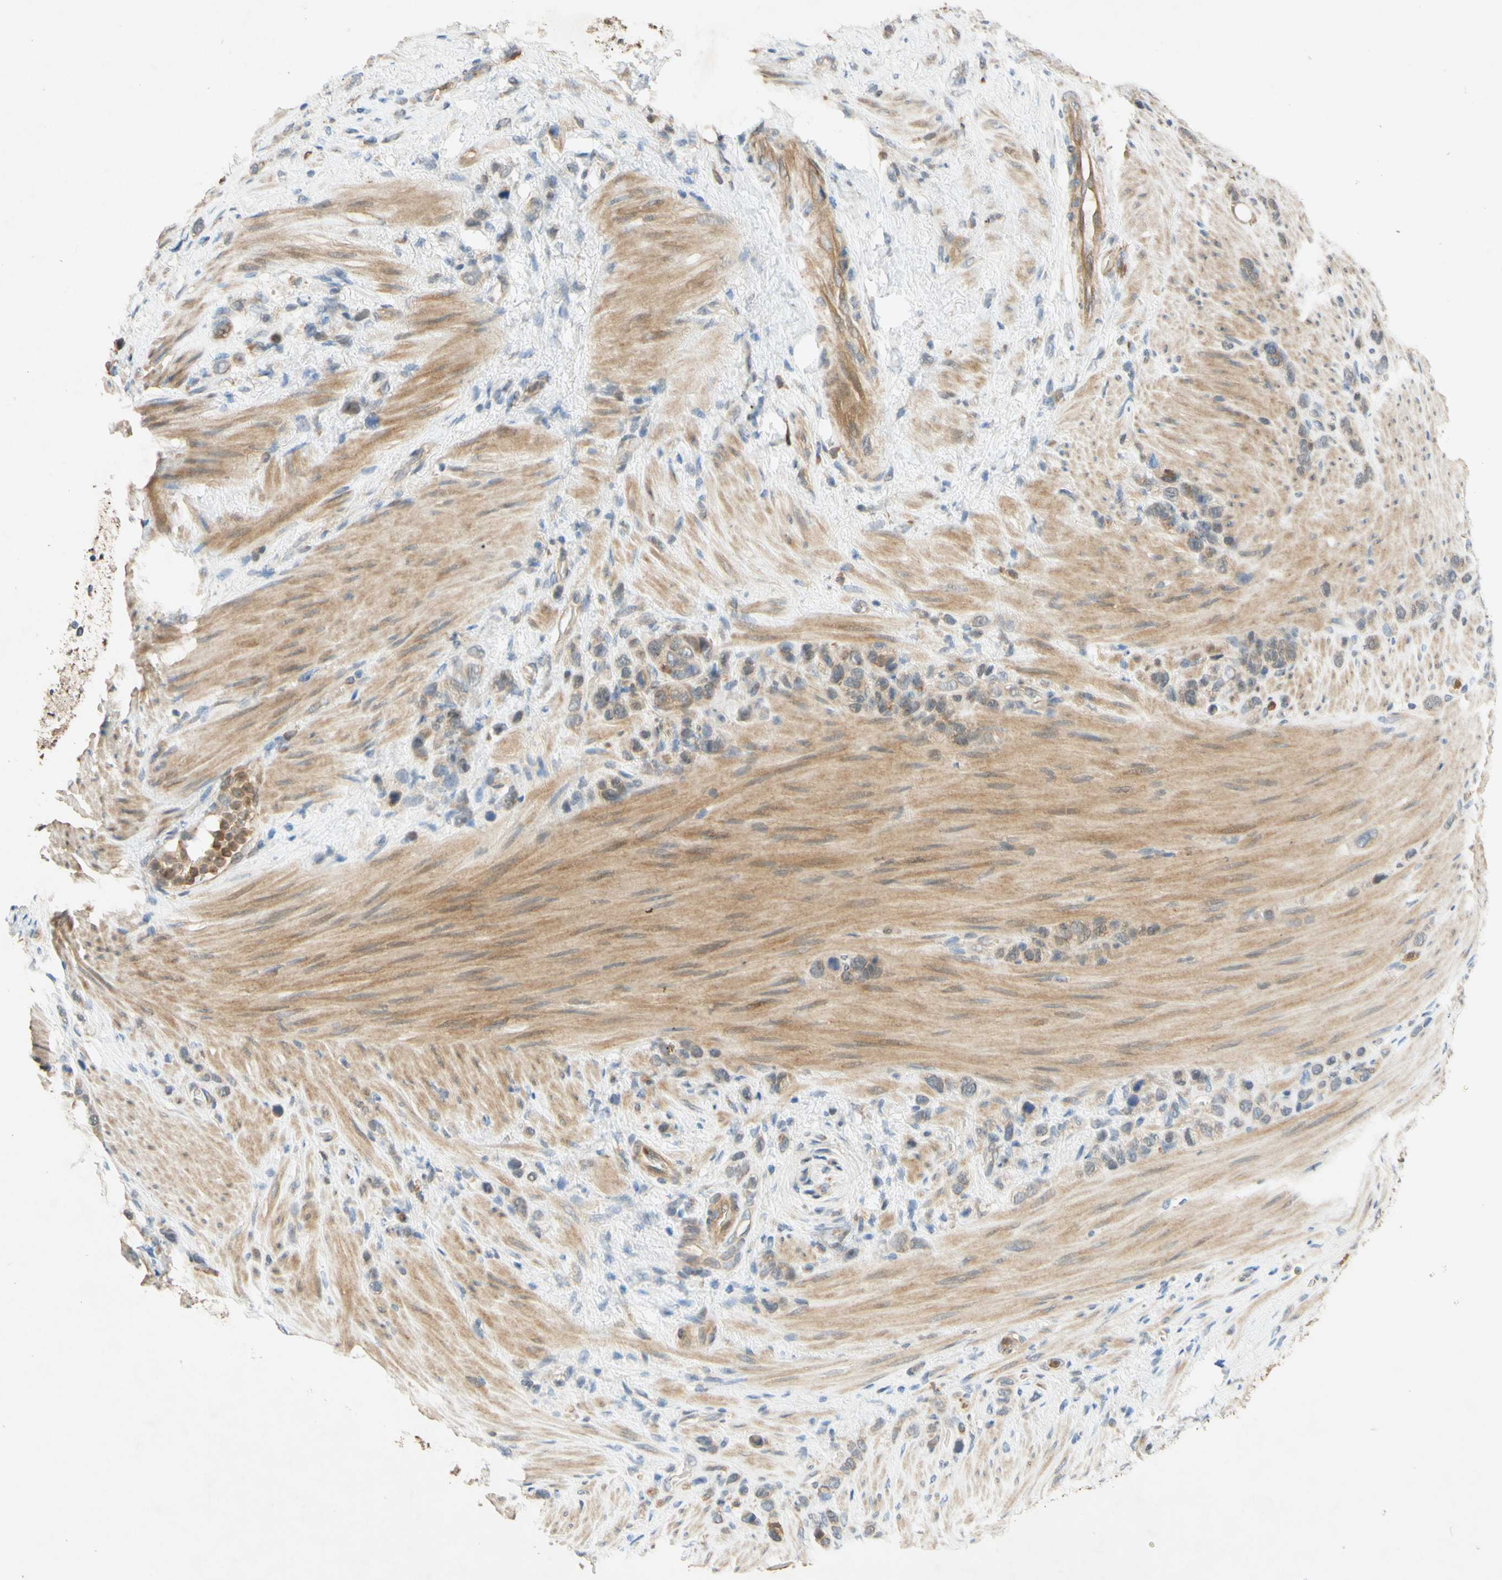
{"staining": {"intensity": "weak", "quantity": ">75%", "location": "cytoplasmic/membranous"}, "tissue": "stomach cancer", "cell_type": "Tumor cells", "image_type": "cancer", "snomed": [{"axis": "morphology", "description": "Adenocarcinoma, NOS"}, {"axis": "morphology", "description": "Adenocarcinoma, High grade"}, {"axis": "topography", "description": "Stomach, upper"}, {"axis": "topography", "description": "Stomach, lower"}], "caption": "Immunohistochemical staining of human high-grade adenocarcinoma (stomach) shows low levels of weak cytoplasmic/membranous protein positivity in approximately >75% of tumor cells.", "gene": "GATA1", "patient": {"sex": "female", "age": 65}}